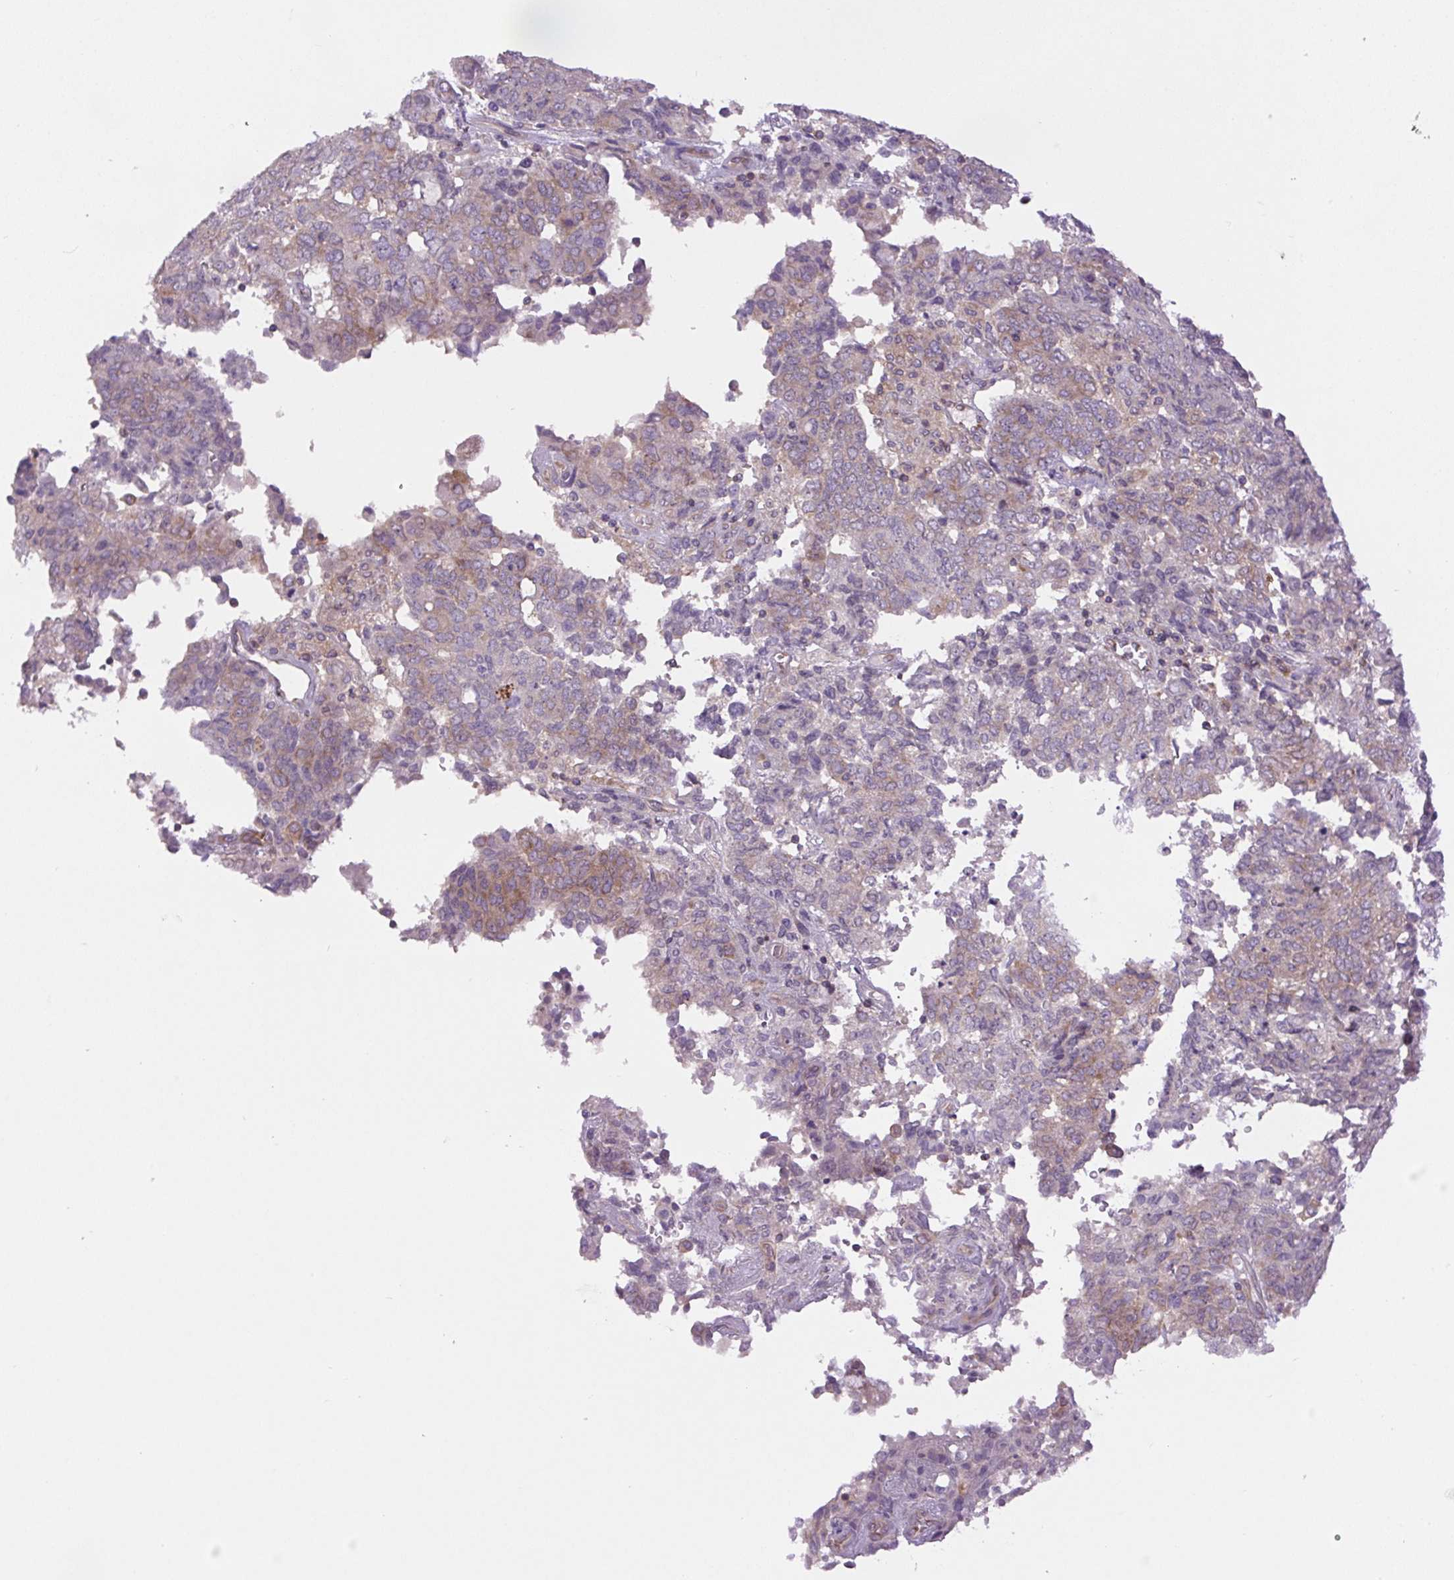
{"staining": {"intensity": "weak", "quantity": "25%-75%", "location": "cytoplasmic/membranous"}, "tissue": "endometrial cancer", "cell_type": "Tumor cells", "image_type": "cancer", "snomed": [{"axis": "morphology", "description": "Adenocarcinoma, NOS"}, {"axis": "topography", "description": "Endometrium"}], "caption": "Tumor cells demonstrate weak cytoplasmic/membranous staining in about 25%-75% of cells in endometrial adenocarcinoma. (DAB (3,3'-diaminobenzidine) = brown stain, brightfield microscopy at high magnification).", "gene": "MINK1", "patient": {"sex": "female", "age": 80}}